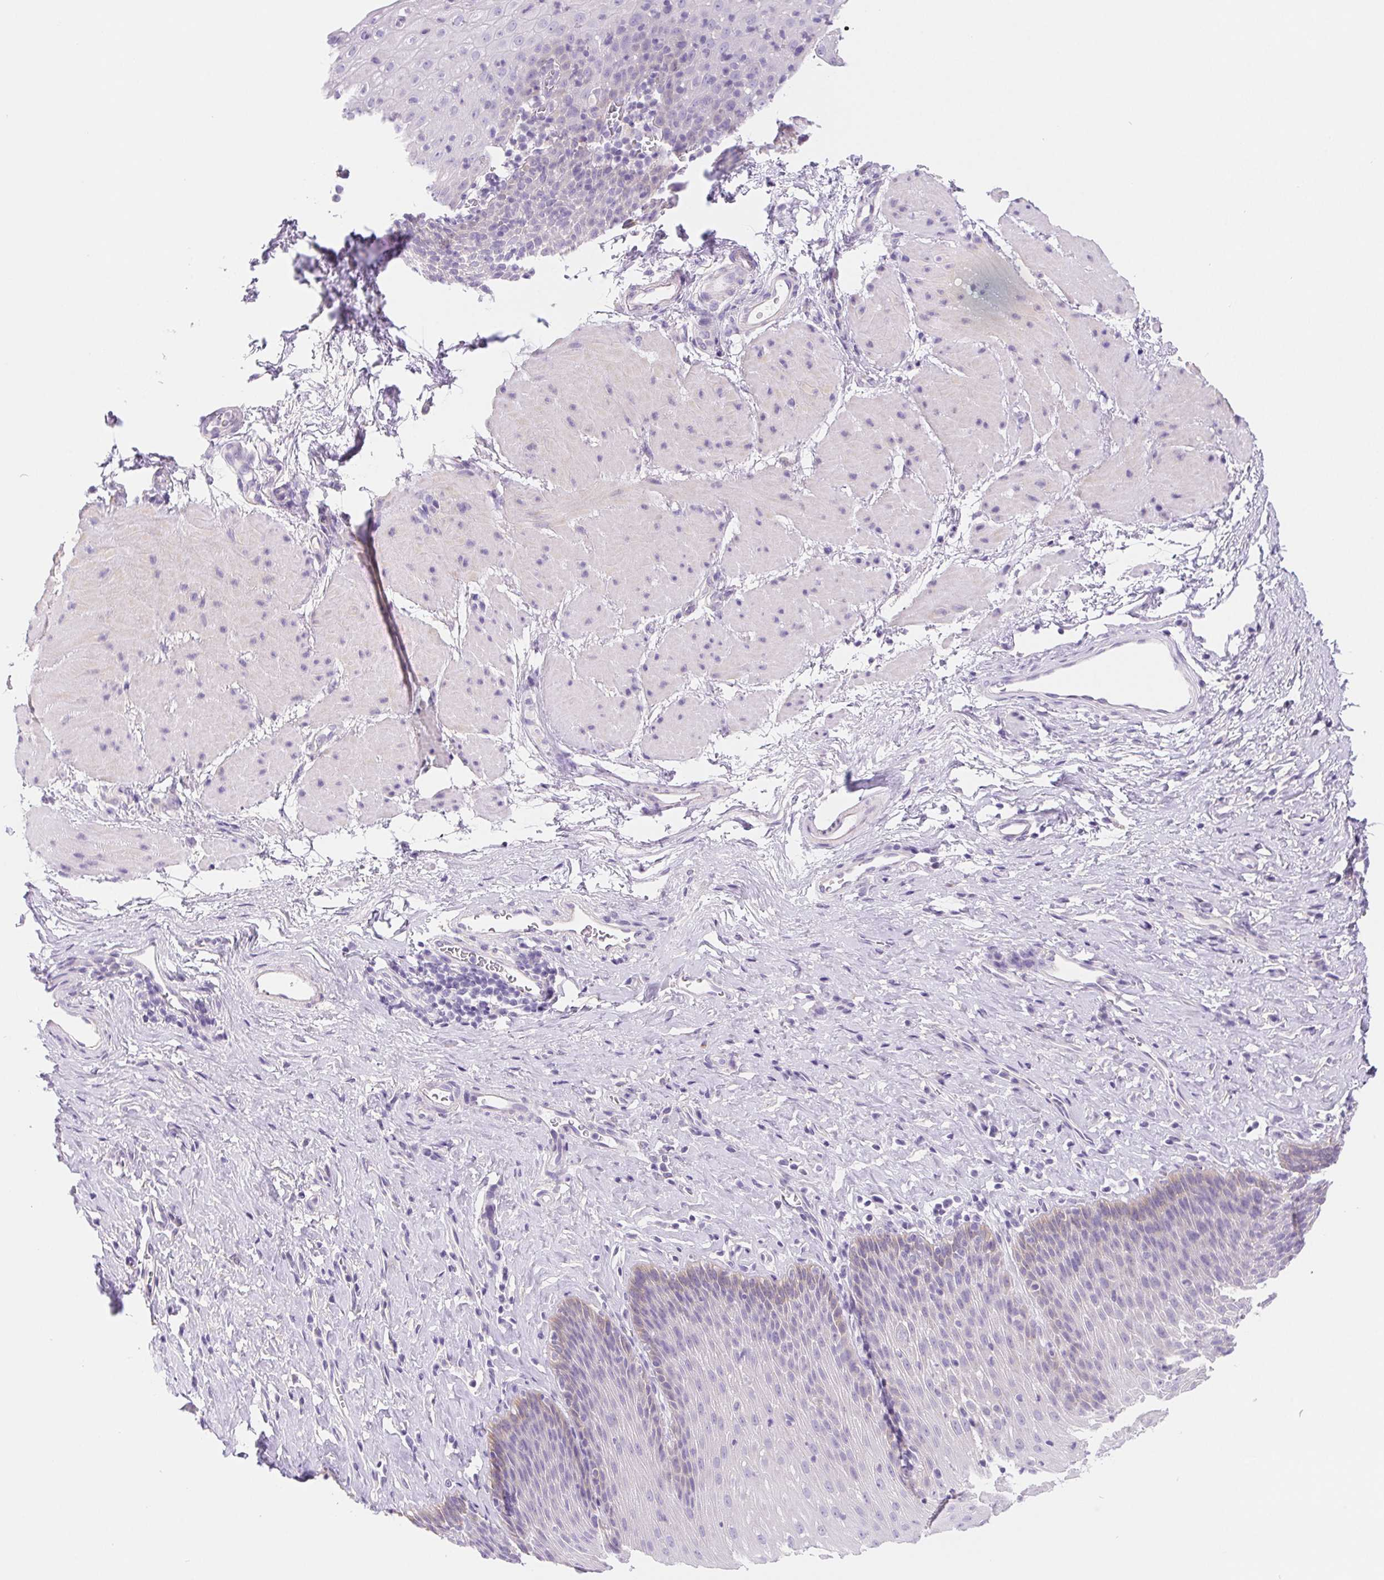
{"staining": {"intensity": "weak", "quantity": "<25%", "location": "cytoplasmic/membranous"}, "tissue": "esophagus", "cell_type": "Squamous epithelial cells", "image_type": "normal", "snomed": [{"axis": "morphology", "description": "Normal tissue, NOS"}, {"axis": "topography", "description": "Esophagus"}], "caption": "Squamous epithelial cells show no significant staining in benign esophagus. (DAB (3,3'-diaminobenzidine) immunohistochemistry, high magnification).", "gene": "DYNC2LI1", "patient": {"sex": "female", "age": 61}}